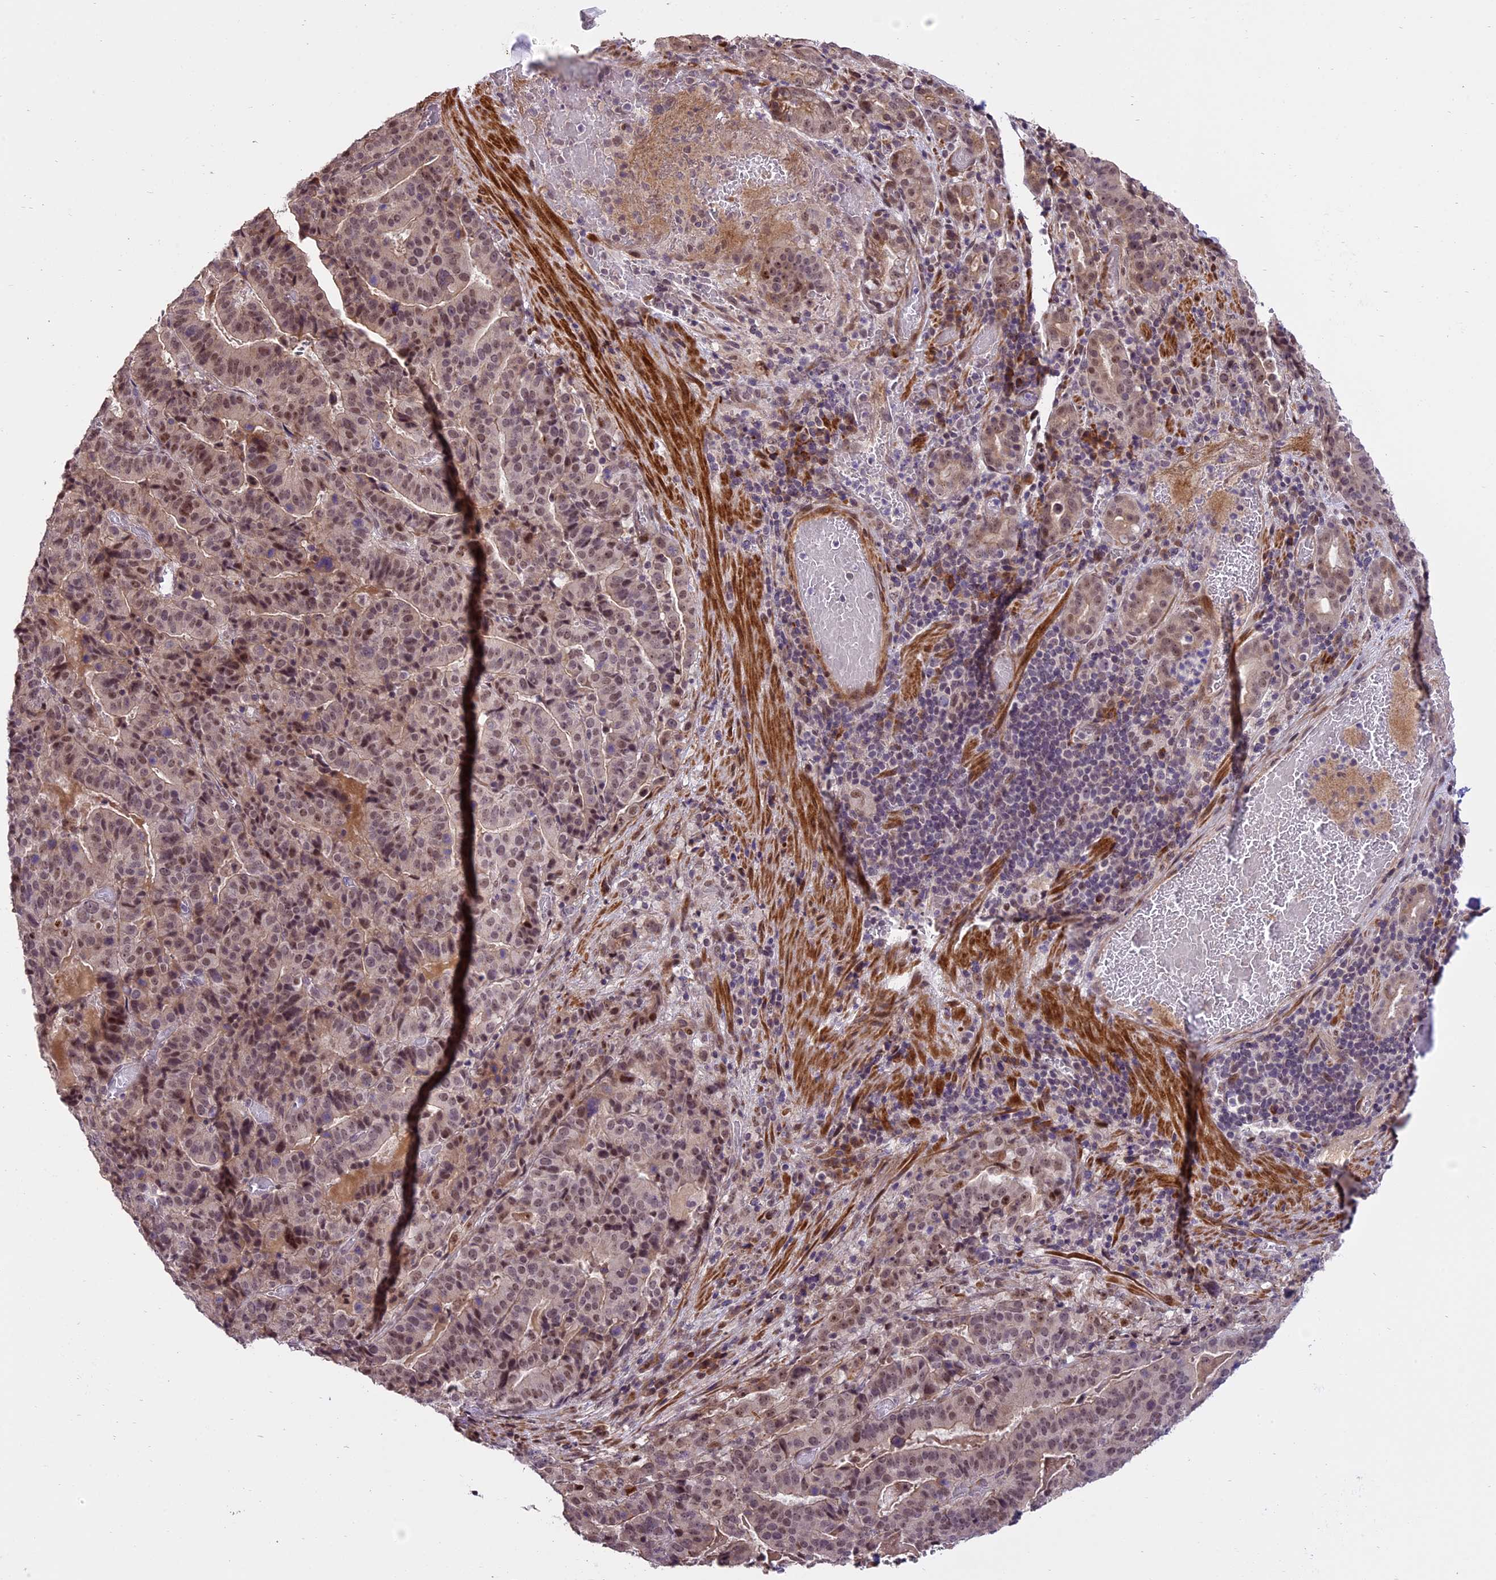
{"staining": {"intensity": "moderate", "quantity": ">75%", "location": "nuclear"}, "tissue": "stomach cancer", "cell_type": "Tumor cells", "image_type": "cancer", "snomed": [{"axis": "morphology", "description": "Adenocarcinoma, NOS"}, {"axis": "topography", "description": "Stomach"}], "caption": "Immunohistochemical staining of human adenocarcinoma (stomach) demonstrates moderate nuclear protein expression in about >75% of tumor cells.", "gene": "ENHO", "patient": {"sex": "male", "age": 48}}